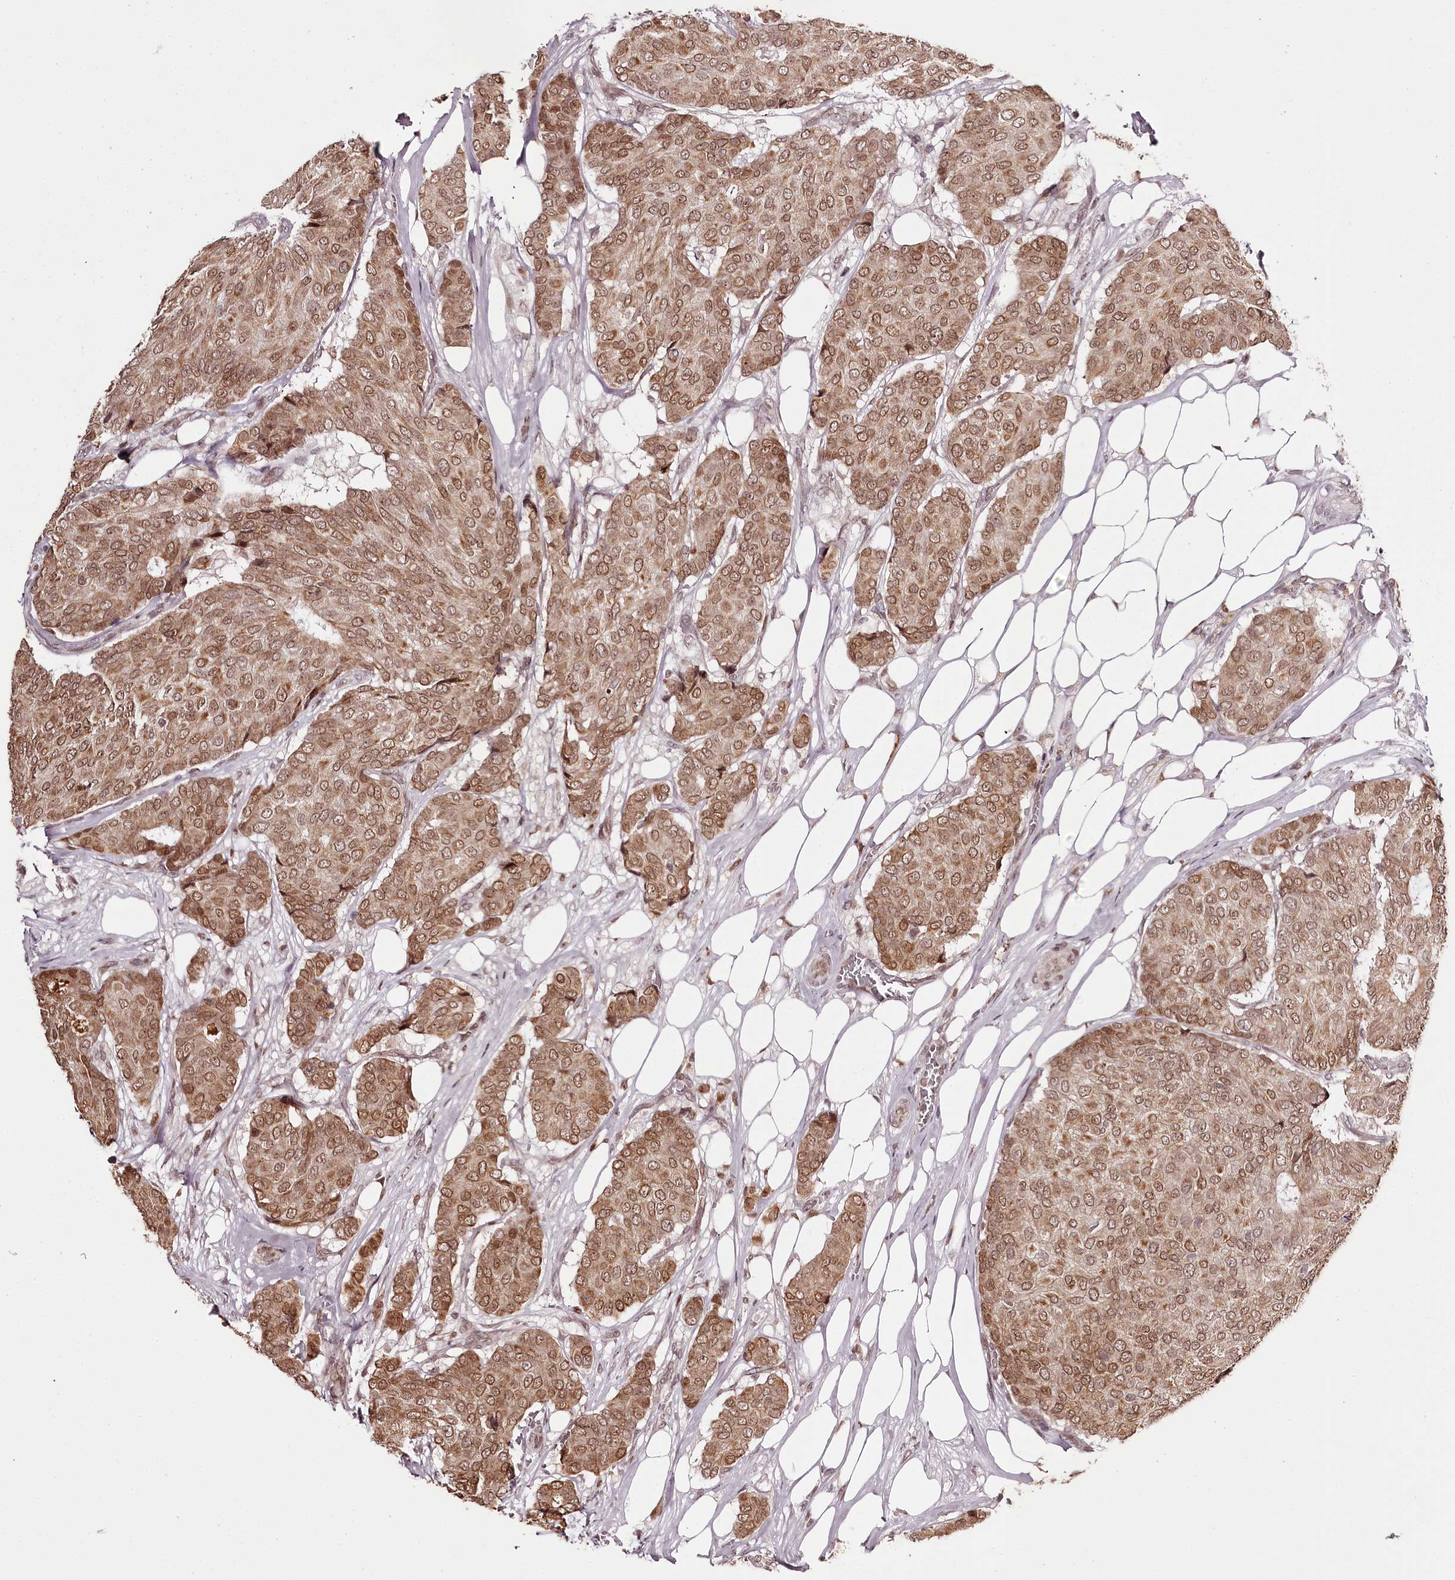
{"staining": {"intensity": "moderate", "quantity": ">75%", "location": "nuclear"}, "tissue": "breast cancer", "cell_type": "Tumor cells", "image_type": "cancer", "snomed": [{"axis": "morphology", "description": "Duct carcinoma"}, {"axis": "topography", "description": "Breast"}], "caption": "Breast cancer stained with a brown dye exhibits moderate nuclear positive positivity in approximately >75% of tumor cells.", "gene": "THYN1", "patient": {"sex": "female", "age": 75}}